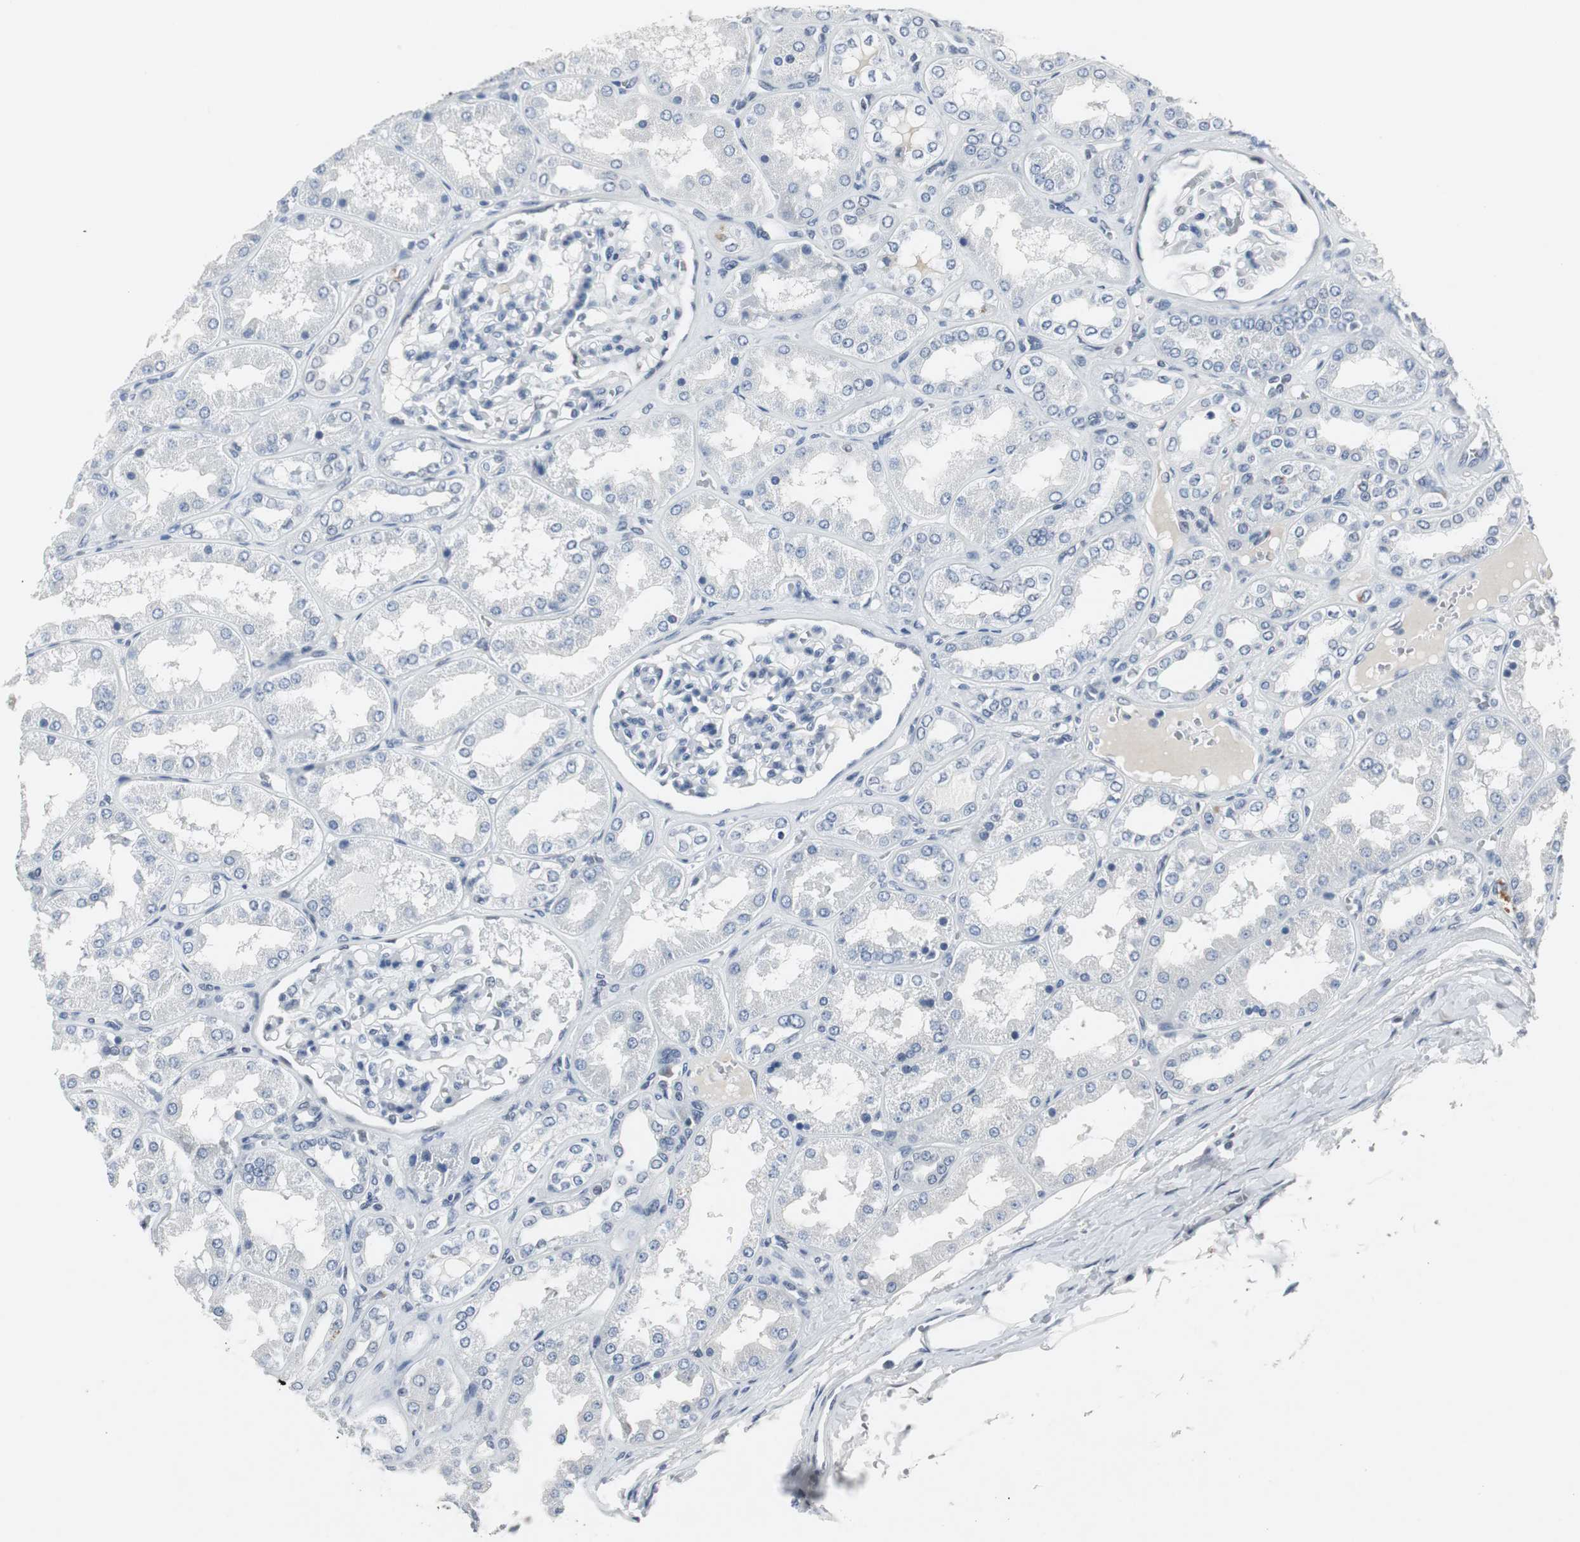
{"staining": {"intensity": "negative", "quantity": "none", "location": "none"}, "tissue": "kidney", "cell_type": "Cells in glomeruli", "image_type": "normal", "snomed": [{"axis": "morphology", "description": "Normal tissue, NOS"}, {"axis": "topography", "description": "Kidney"}], "caption": "This is an immunohistochemistry (IHC) photomicrograph of unremarkable human kidney. There is no staining in cells in glomeruli.", "gene": "ELK1", "patient": {"sex": "female", "age": 56}}